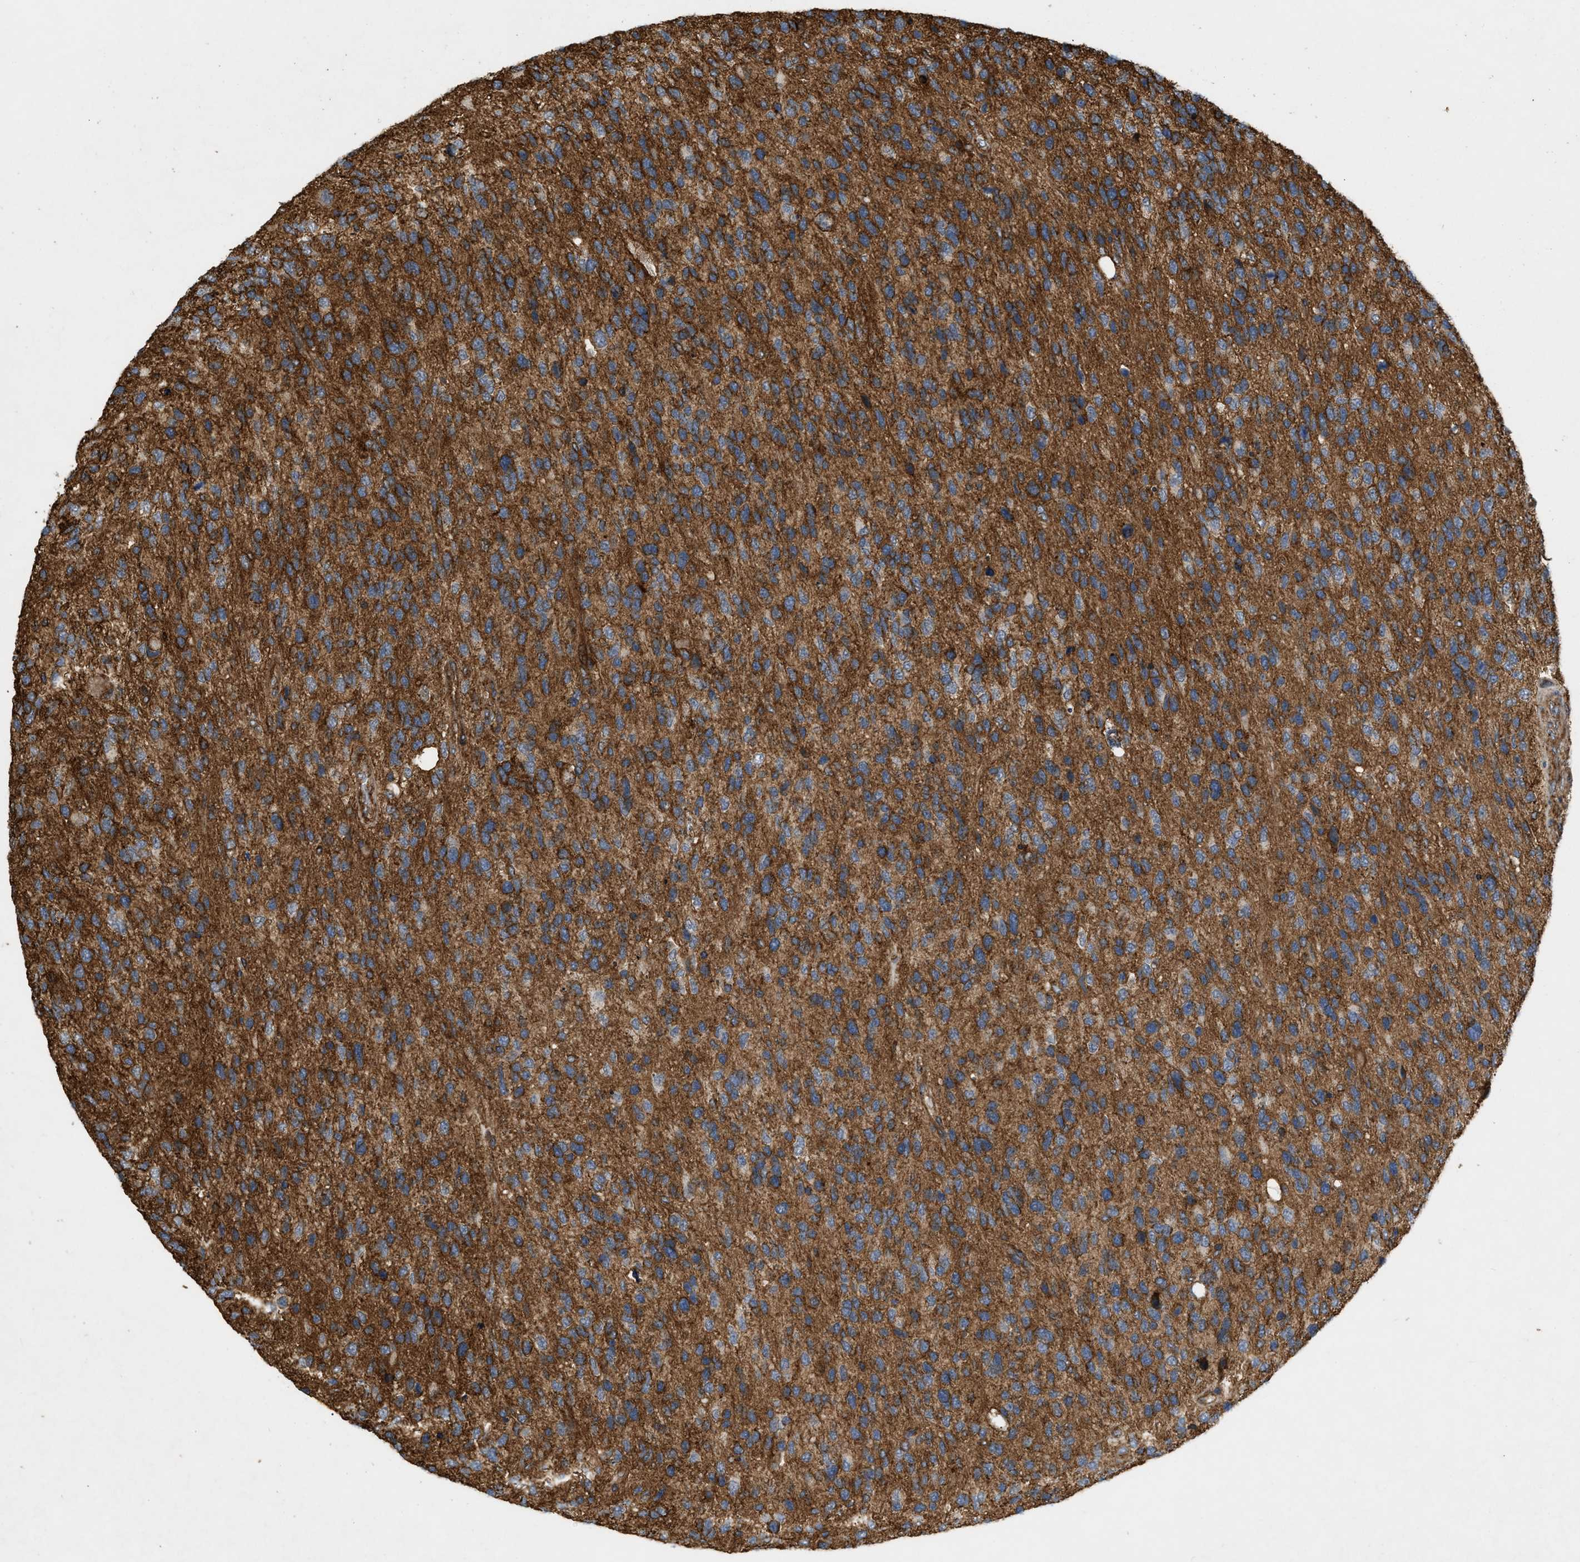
{"staining": {"intensity": "strong", "quantity": ">75%", "location": "cytoplasmic/membranous"}, "tissue": "glioma", "cell_type": "Tumor cells", "image_type": "cancer", "snomed": [{"axis": "morphology", "description": "Glioma, malignant, High grade"}, {"axis": "topography", "description": "Brain"}], "caption": "Protein staining of malignant glioma (high-grade) tissue displays strong cytoplasmic/membranous staining in about >75% of tumor cells.", "gene": "GNB4", "patient": {"sex": "female", "age": 58}}